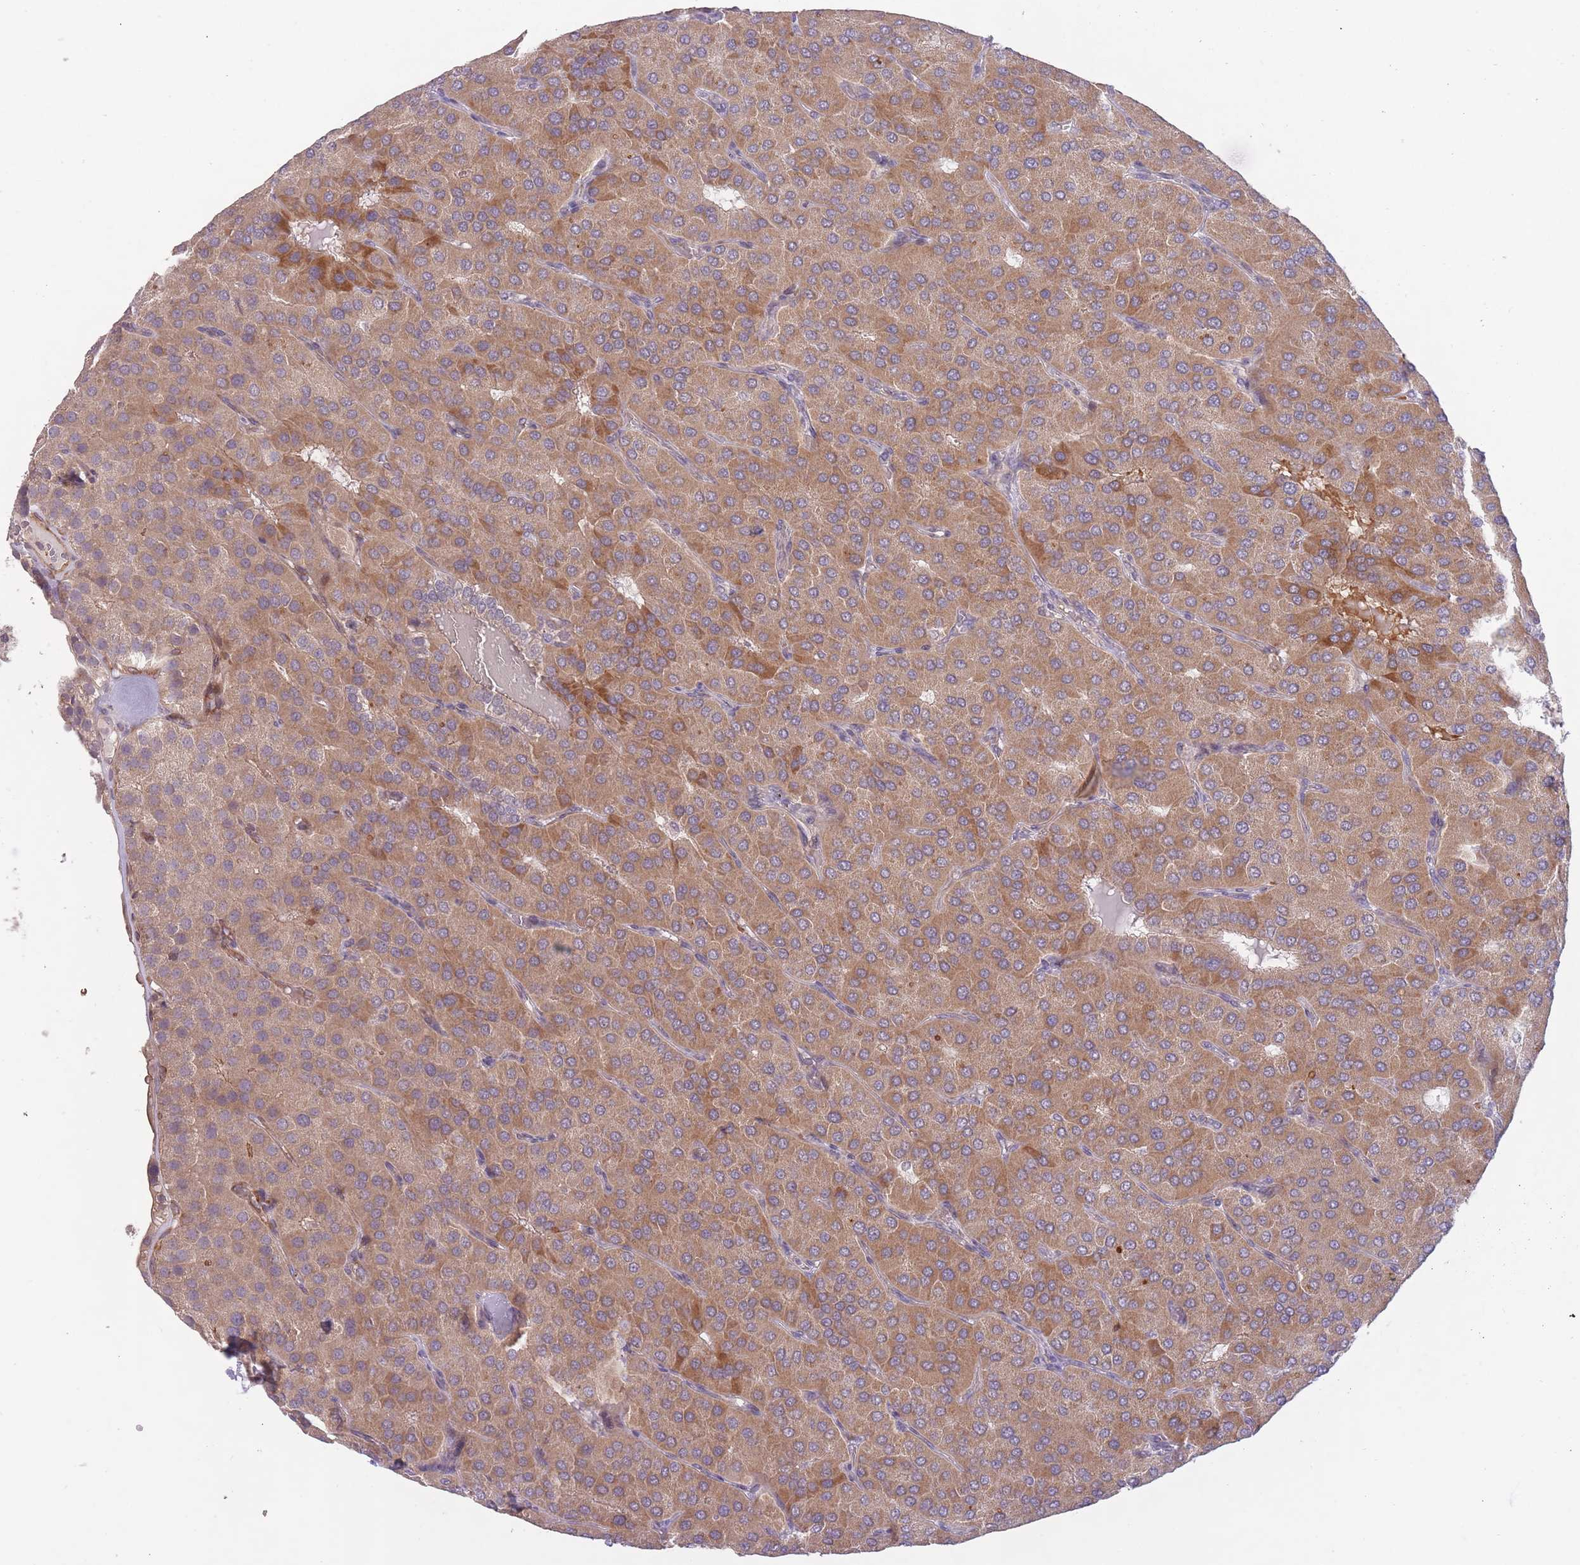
{"staining": {"intensity": "moderate", "quantity": ">75%", "location": "cytoplasmic/membranous"}, "tissue": "parathyroid gland", "cell_type": "Glandular cells", "image_type": "normal", "snomed": [{"axis": "morphology", "description": "Normal tissue, NOS"}, {"axis": "morphology", "description": "Adenoma, NOS"}, {"axis": "topography", "description": "Parathyroid gland"}], "caption": "Immunohistochemical staining of unremarkable parathyroid gland shows moderate cytoplasmic/membranous protein staining in approximately >75% of glandular cells. (DAB (3,3'-diaminobenzidine) IHC, brown staining for protein, blue staining for nuclei).", "gene": "FUT3", "patient": {"sex": "female", "age": 86}}